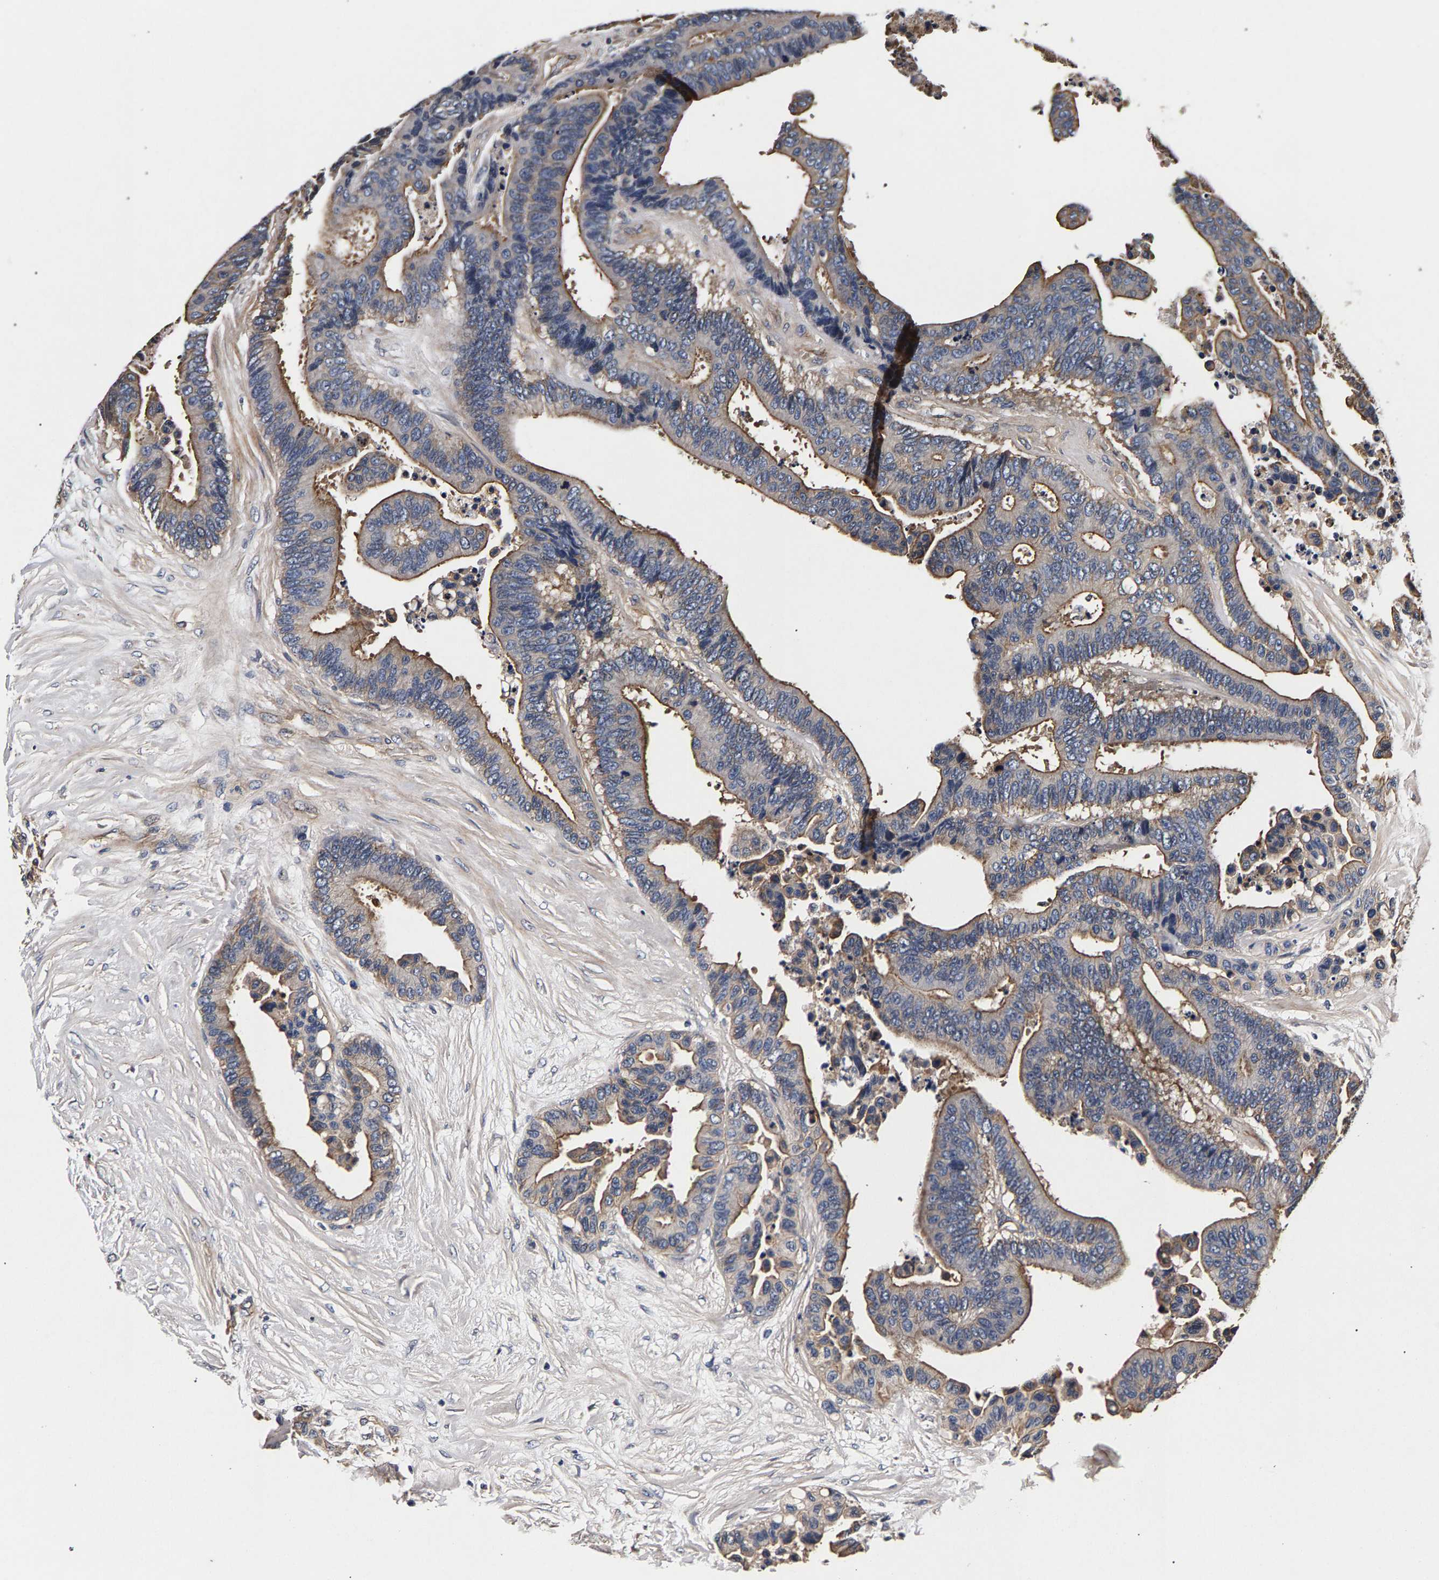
{"staining": {"intensity": "moderate", "quantity": "25%-75%", "location": "cytoplasmic/membranous"}, "tissue": "colorectal cancer", "cell_type": "Tumor cells", "image_type": "cancer", "snomed": [{"axis": "morphology", "description": "Normal tissue, NOS"}, {"axis": "morphology", "description": "Adenocarcinoma, NOS"}, {"axis": "topography", "description": "Colon"}], "caption": "Tumor cells reveal medium levels of moderate cytoplasmic/membranous positivity in about 25%-75% of cells in colorectal adenocarcinoma. (DAB = brown stain, brightfield microscopy at high magnification).", "gene": "MARCHF7", "patient": {"sex": "male", "age": 82}}